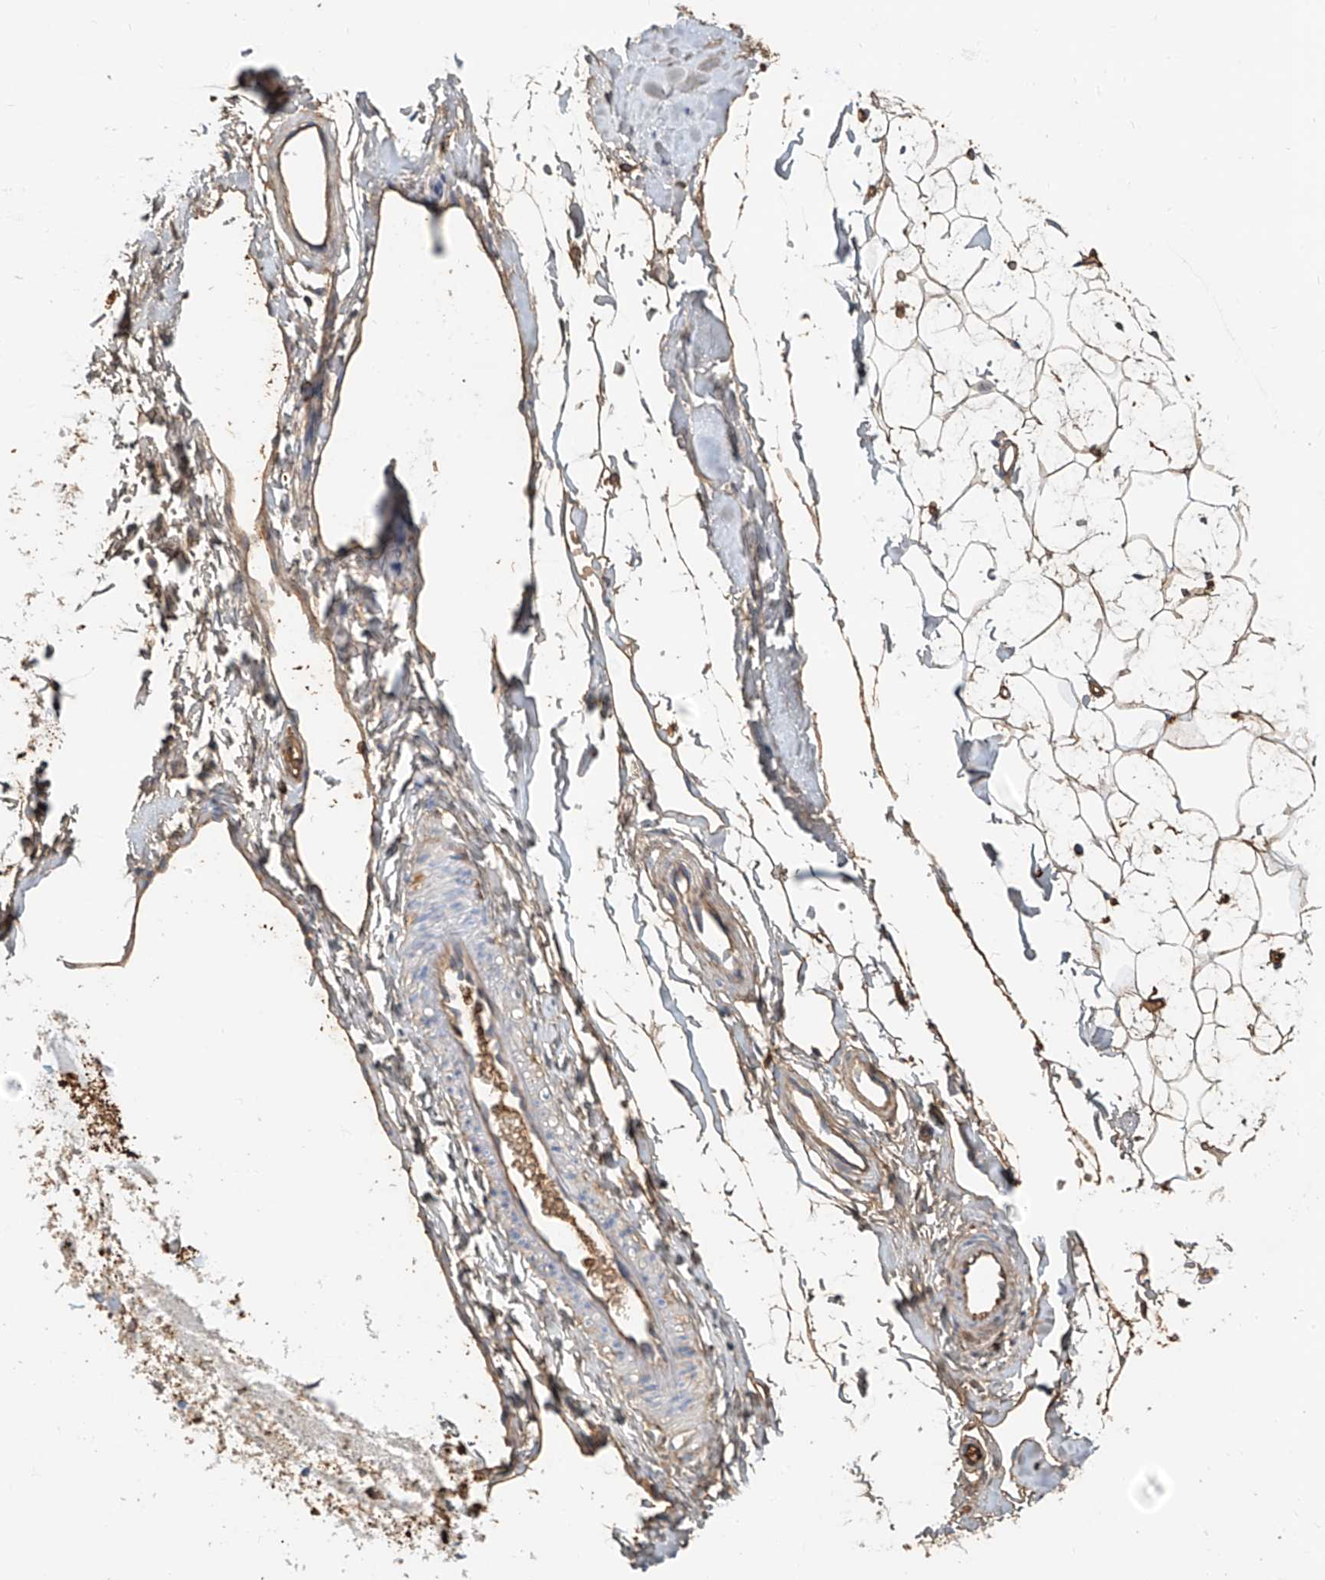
{"staining": {"intensity": "moderate", "quantity": "25%-75%", "location": "cytoplasmic/membranous"}, "tissue": "adipose tissue", "cell_type": "Adipocytes", "image_type": "normal", "snomed": [{"axis": "morphology", "description": "Normal tissue, NOS"}, {"axis": "topography", "description": "Breast"}], "caption": "Immunohistochemical staining of unremarkable human adipose tissue shows moderate cytoplasmic/membranous protein staining in approximately 25%-75% of adipocytes.", "gene": "ZFP30", "patient": {"sex": "female", "age": 23}}